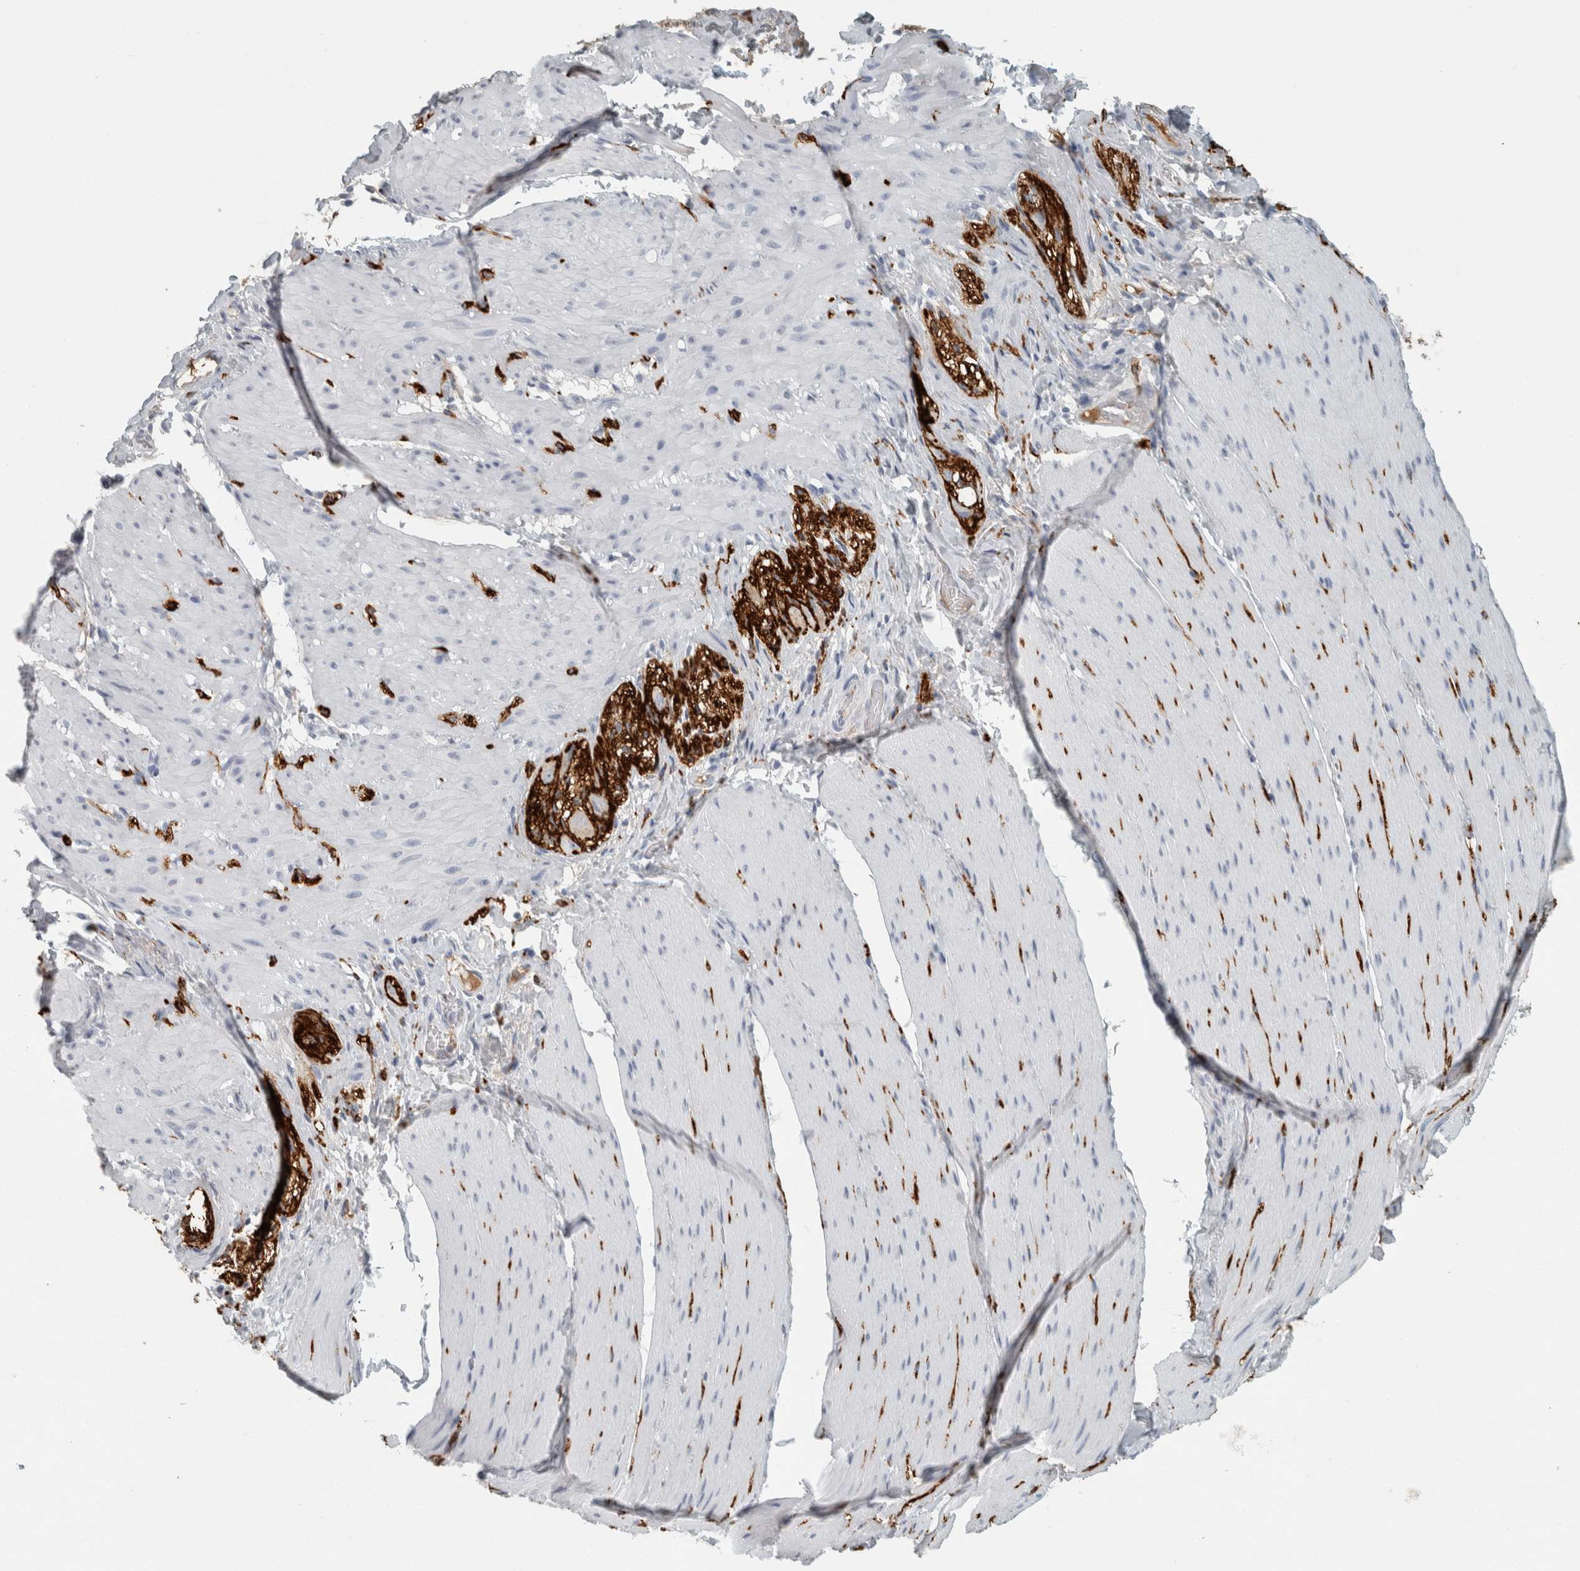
{"staining": {"intensity": "negative", "quantity": "none", "location": "none"}, "tissue": "smooth muscle", "cell_type": "Smooth muscle cells", "image_type": "normal", "snomed": [{"axis": "morphology", "description": "Normal tissue, NOS"}, {"axis": "topography", "description": "Smooth muscle"}, {"axis": "topography", "description": "Small intestine"}], "caption": "This is an immunohistochemistry (IHC) micrograph of benign smooth muscle. There is no staining in smooth muscle cells.", "gene": "CHL1", "patient": {"sex": "female", "age": 84}}